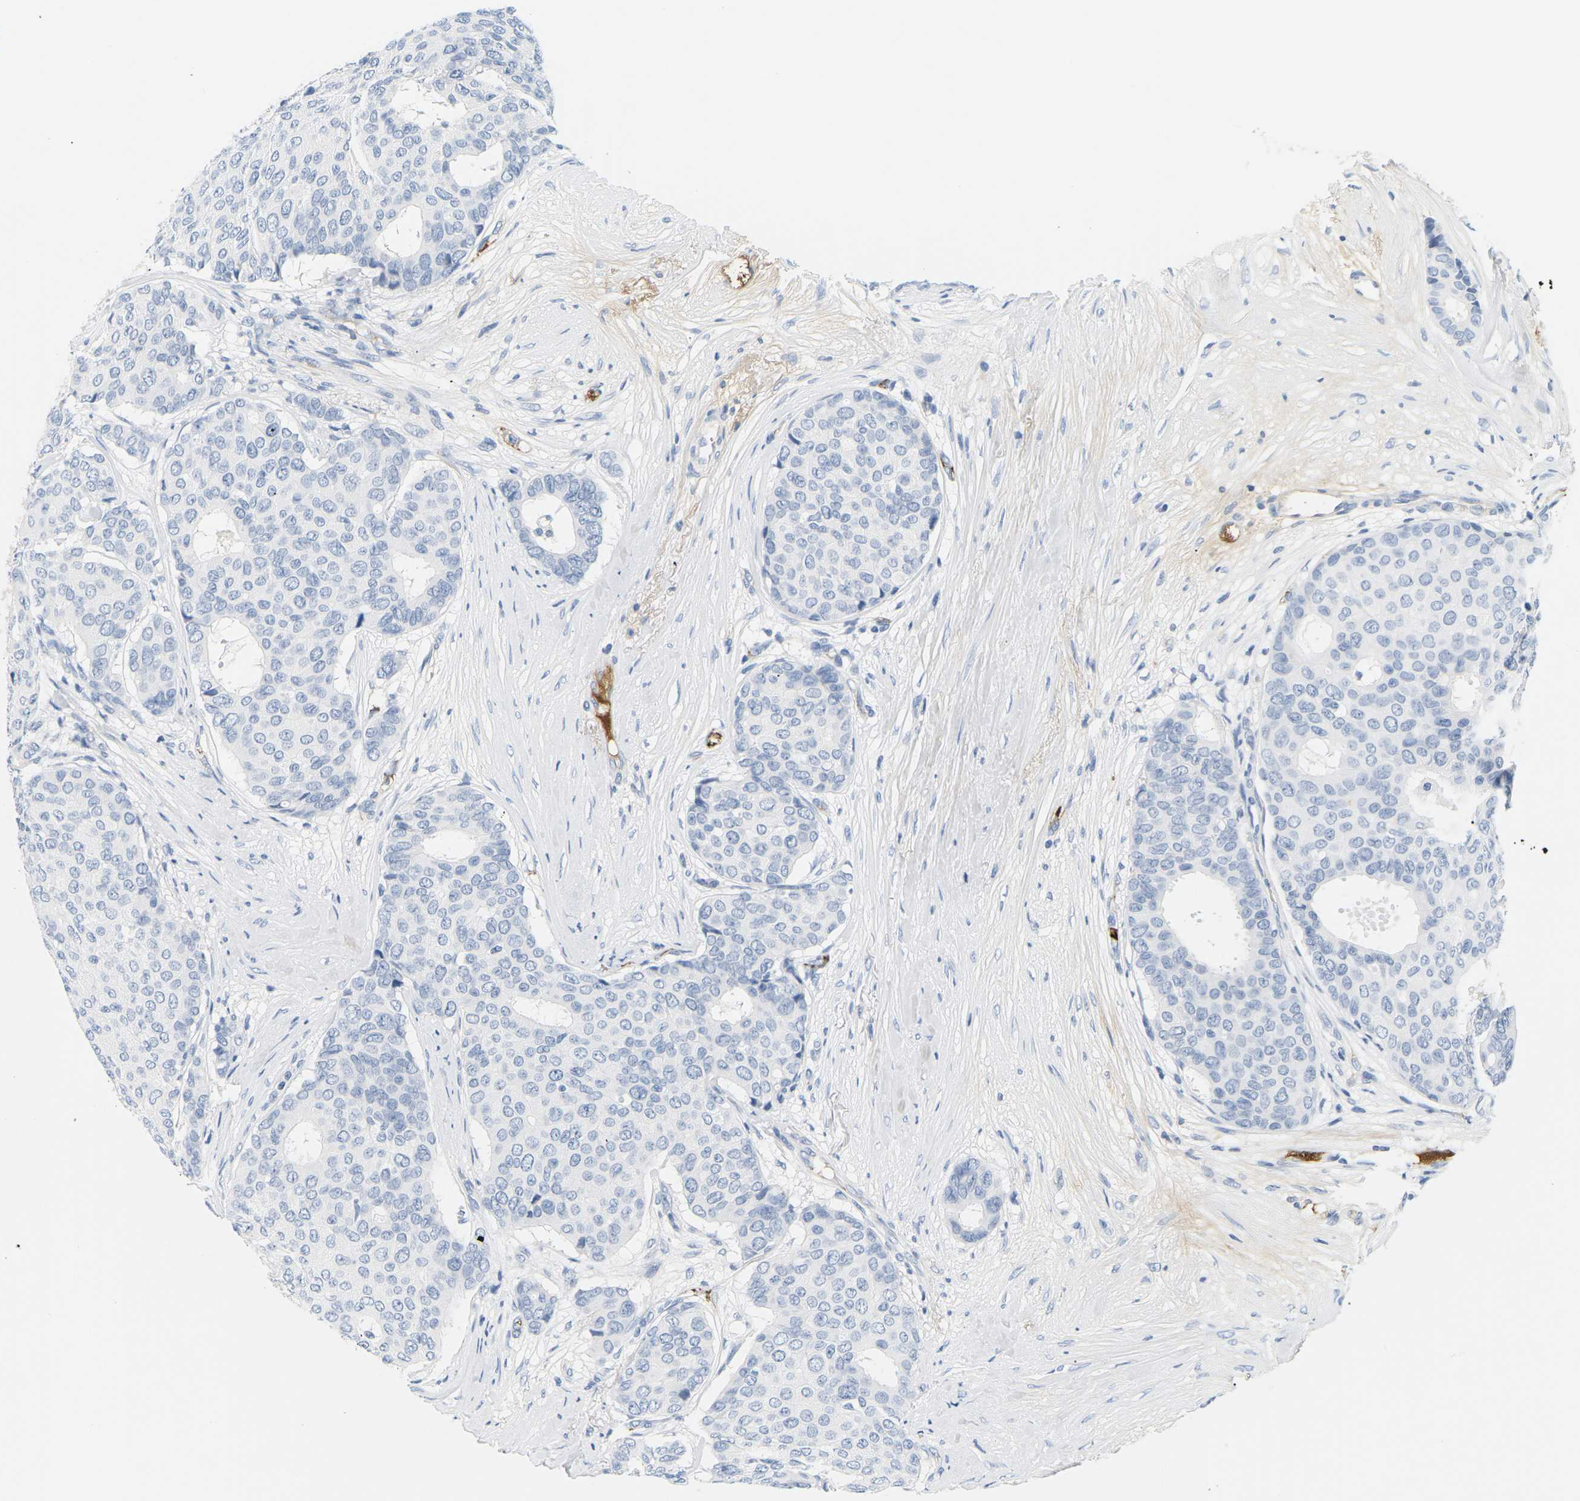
{"staining": {"intensity": "negative", "quantity": "none", "location": "none"}, "tissue": "breast cancer", "cell_type": "Tumor cells", "image_type": "cancer", "snomed": [{"axis": "morphology", "description": "Duct carcinoma"}, {"axis": "topography", "description": "Breast"}], "caption": "High magnification brightfield microscopy of invasive ductal carcinoma (breast) stained with DAB (brown) and counterstained with hematoxylin (blue): tumor cells show no significant positivity. The staining was performed using DAB (3,3'-diaminobenzidine) to visualize the protein expression in brown, while the nuclei were stained in blue with hematoxylin (Magnification: 20x).", "gene": "APOB", "patient": {"sex": "female", "age": 75}}